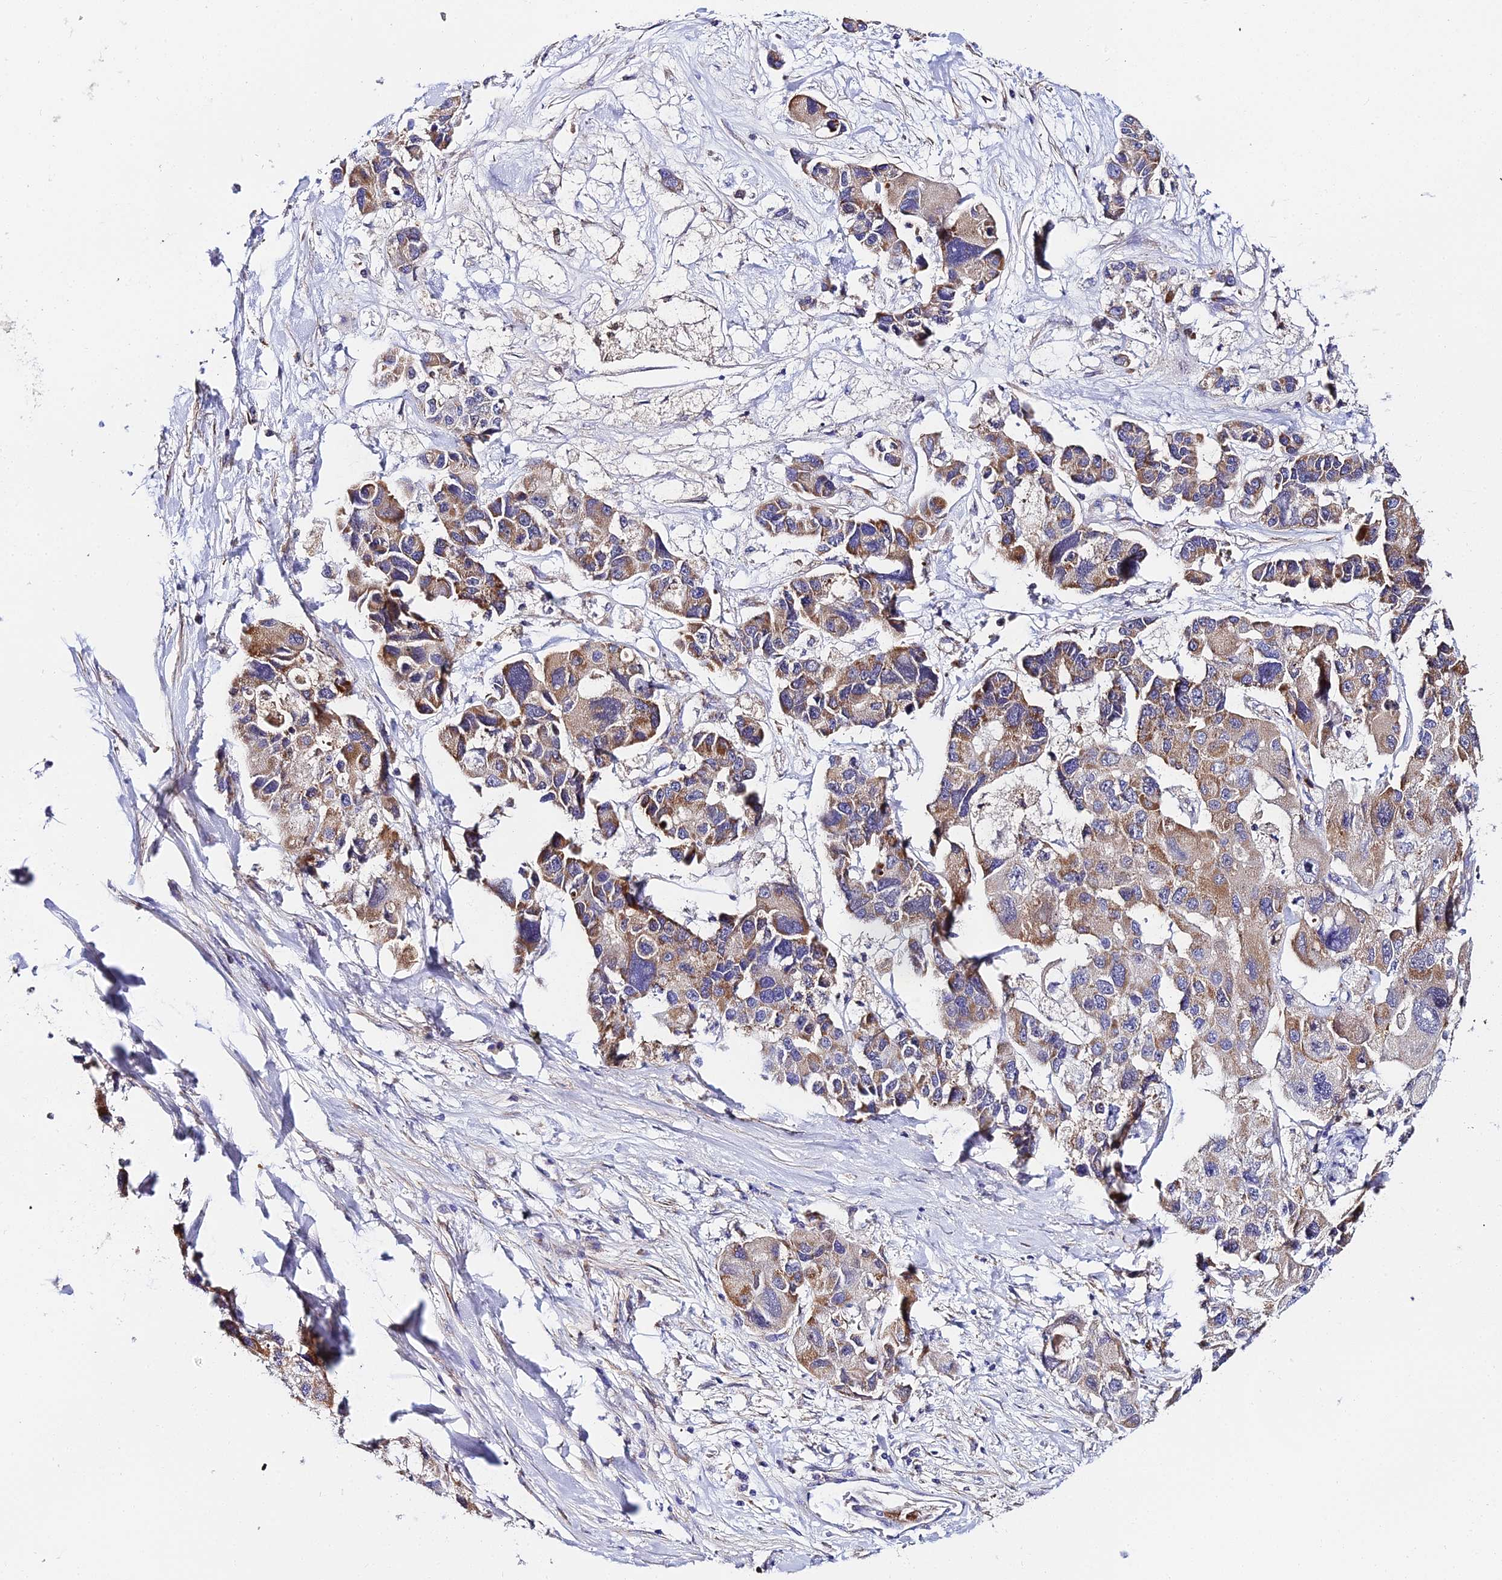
{"staining": {"intensity": "moderate", "quantity": "25%-75%", "location": "cytoplasmic/membranous"}, "tissue": "lung cancer", "cell_type": "Tumor cells", "image_type": "cancer", "snomed": [{"axis": "morphology", "description": "Adenocarcinoma, NOS"}, {"axis": "topography", "description": "Lung"}], "caption": "Immunohistochemistry (IHC) of human adenocarcinoma (lung) shows medium levels of moderate cytoplasmic/membranous staining in approximately 25%-75% of tumor cells.", "gene": "ACOT2", "patient": {"sex": "female", "age": 54}}